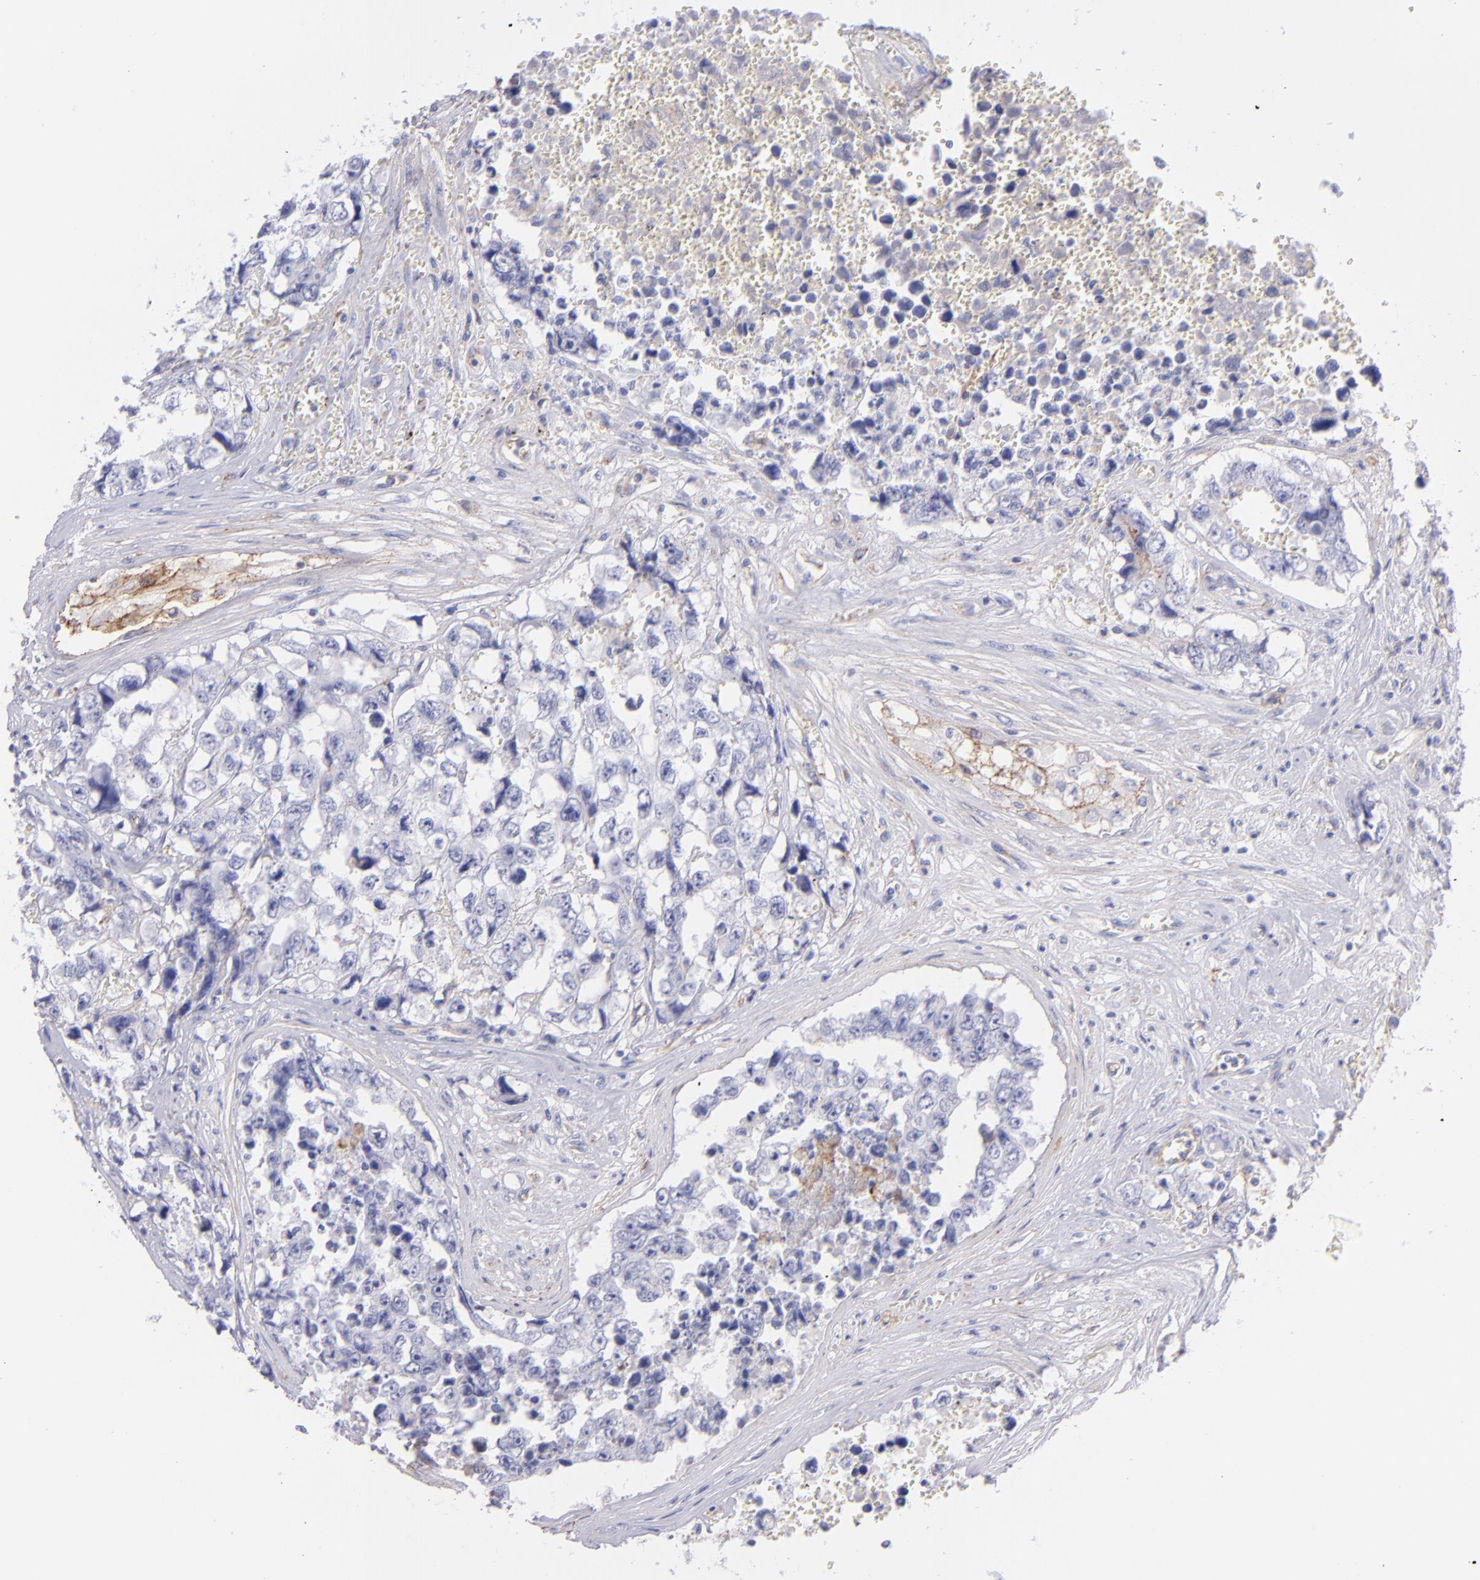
{"staining": {"intensity": "negative", "quantity": "none", "location": "none"}, "tissue": "testis cancer", "cell_type": "Tumor cells", "image_type": "cancer", "snomed": [{"axis": "morphology", "description": "Carcinoma, Embryonal, NOS"}, {"axis": "topography", "description": "Testis"}], "caption": "Embryonal carcinoma (testis) stained for a protein using immunohistochemistry (IHC) displays no positivity tumor cells.", "gene": "CD81", "patient": {"sex": "male", "age": 31}}